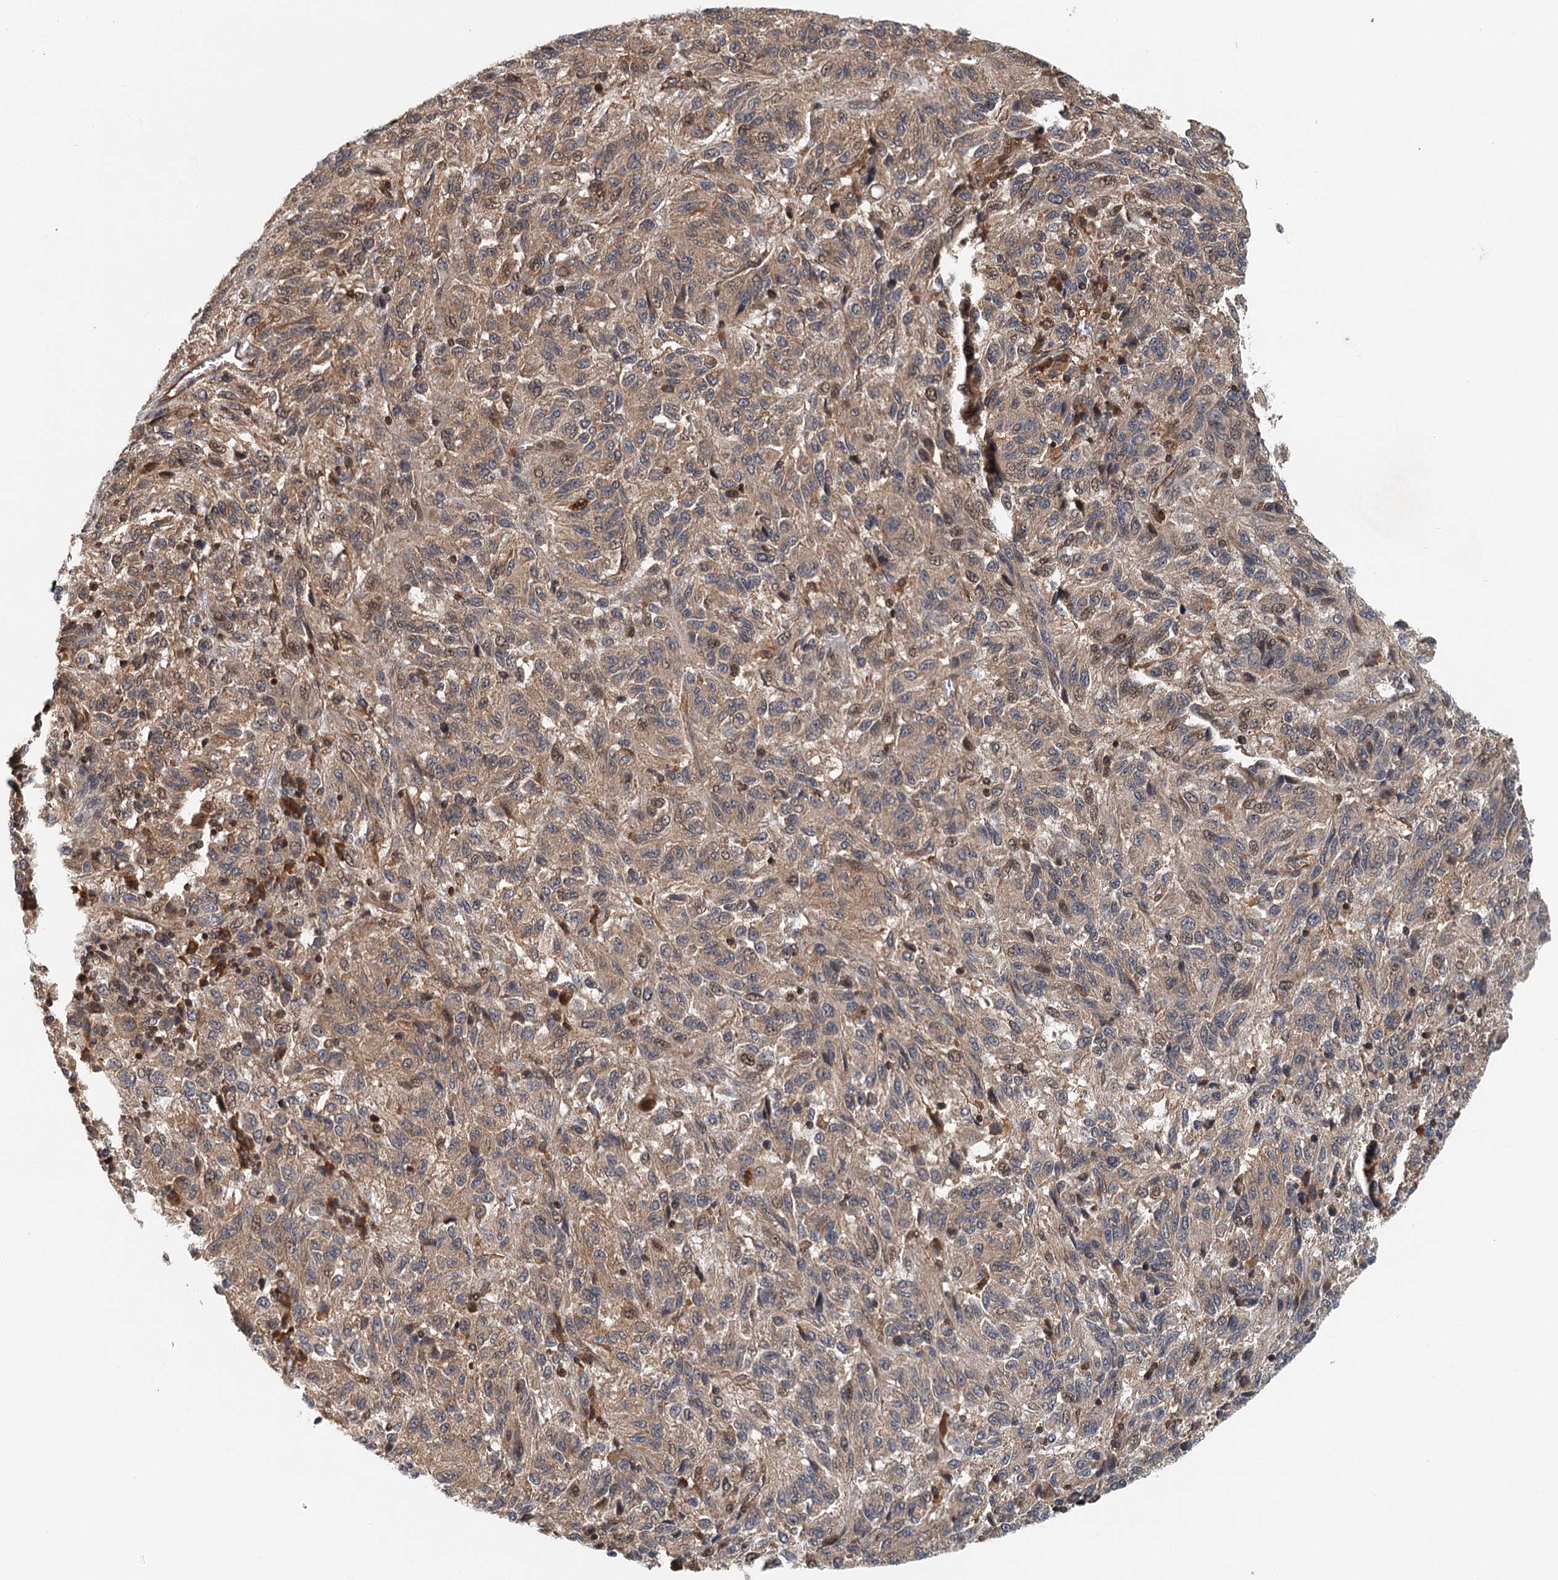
{"staining": {"intensity": "moderate", "quantity": ">75%", "location": "cytoplasmic/membranous,nuclear"}, "tissue": "melanoma", "cell_type": "Tumor cells", "image_type": "cancer", "snomed": [{"axis": "morphology", "description": "Malignant melanoma, Metastatic site"}, {"axis": "topography", "description": "Lung"}], "caption": "Malignant melanoma (metastatic site) stained for a protein shows moderate cytoplasmic/membranous and nuclear positivity in tumor cells.", "gene": "ZNF527", "patient": {"sex": "male", "age": 64}}